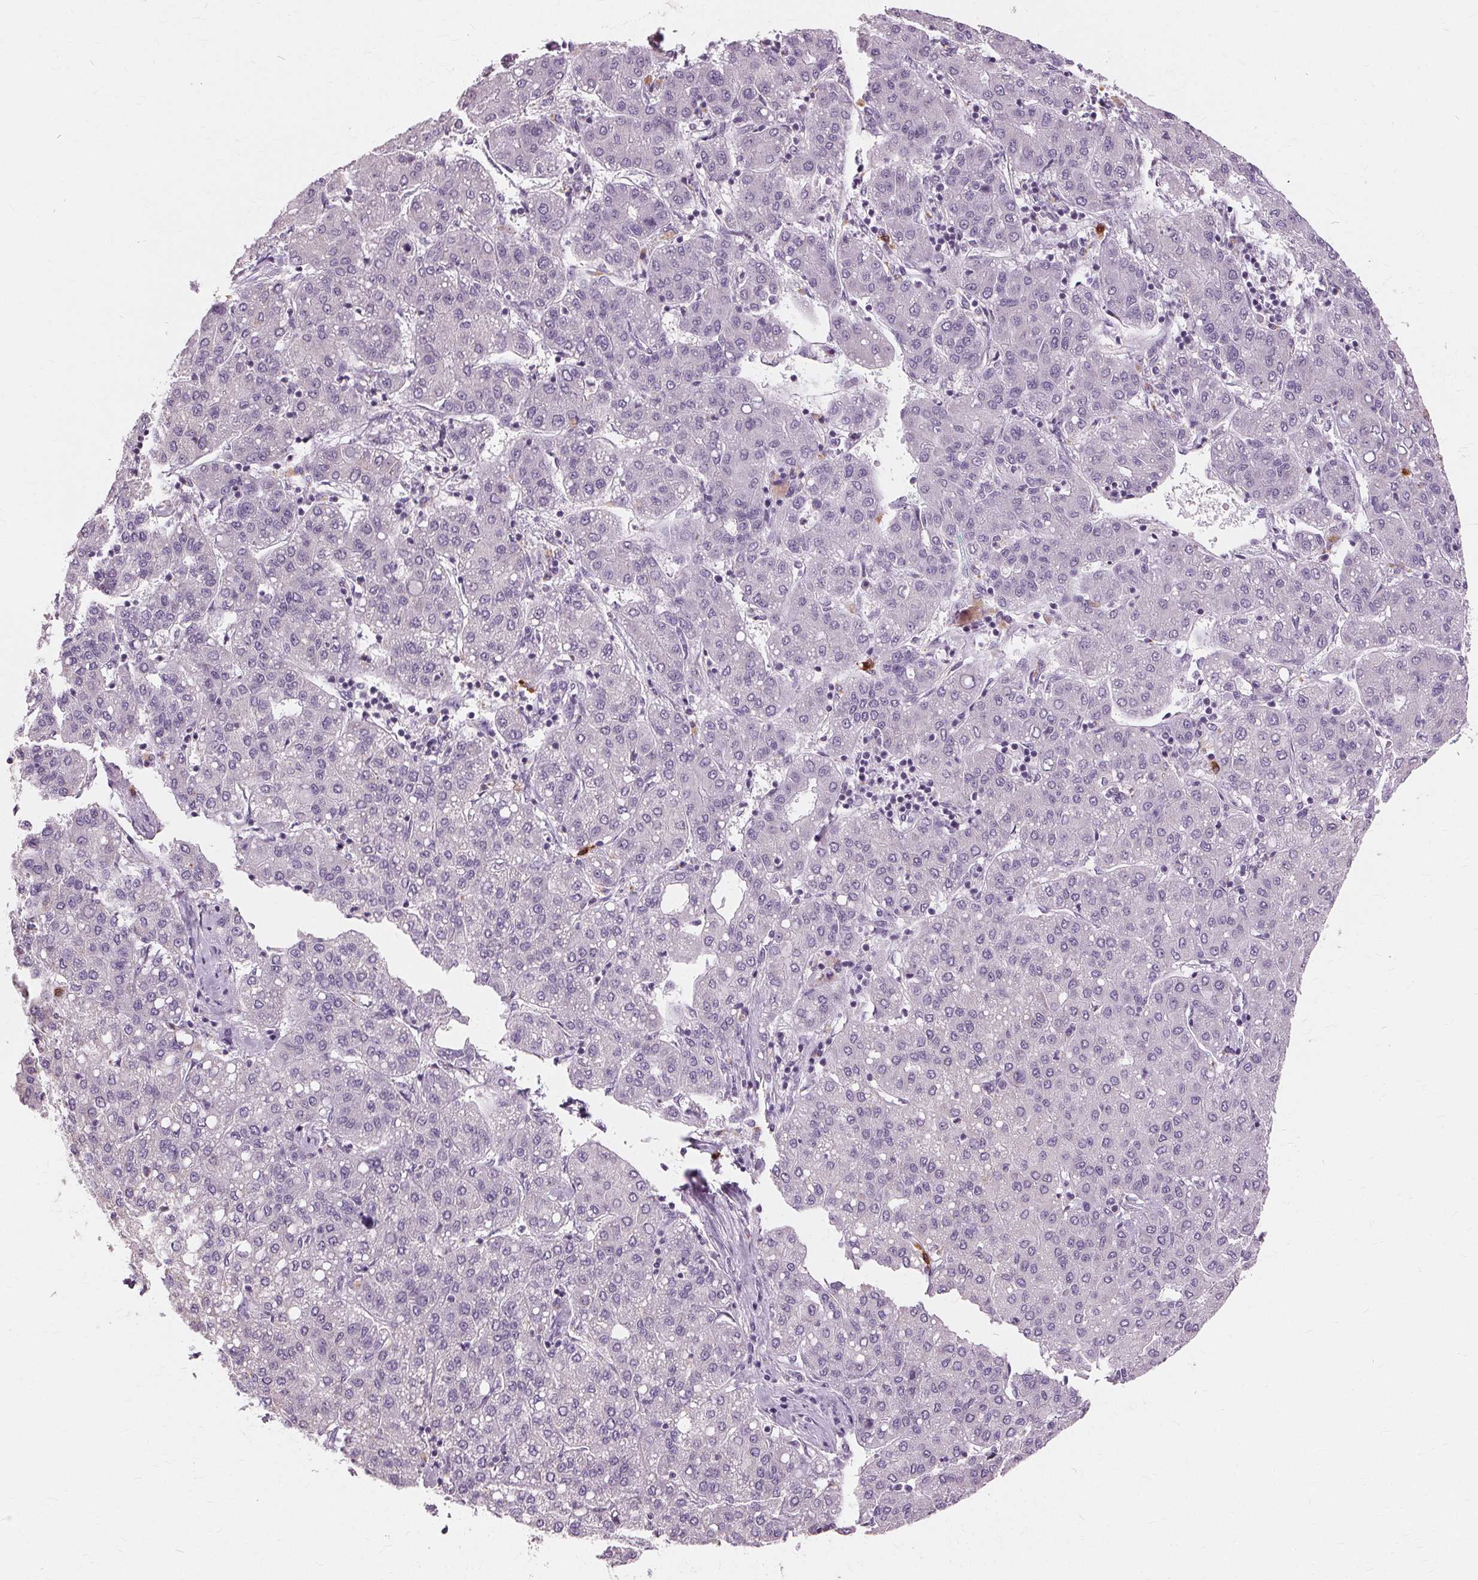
{"staining": {"intensity": "negative", "quantity": "none", "location": "none"}, "tissue": "liver cancer", "cell_type": "Tumor cells", "image_type": "cancer", "snomed": [{"axis": "morphology", "description": "Carcinoma, Hepatocellular, NOS"}, {"axis": "topography", "description": "Liver"}], "caption": "Immunohistochemical staining of hepatocellular carcinoma (liver) shows no significant expression in tumor cells. (DAB immunohistochemistry with hematoxylin counter stain).", "gene": "SIGLEC6", "patient": {"sex": "male", "age": 65}}